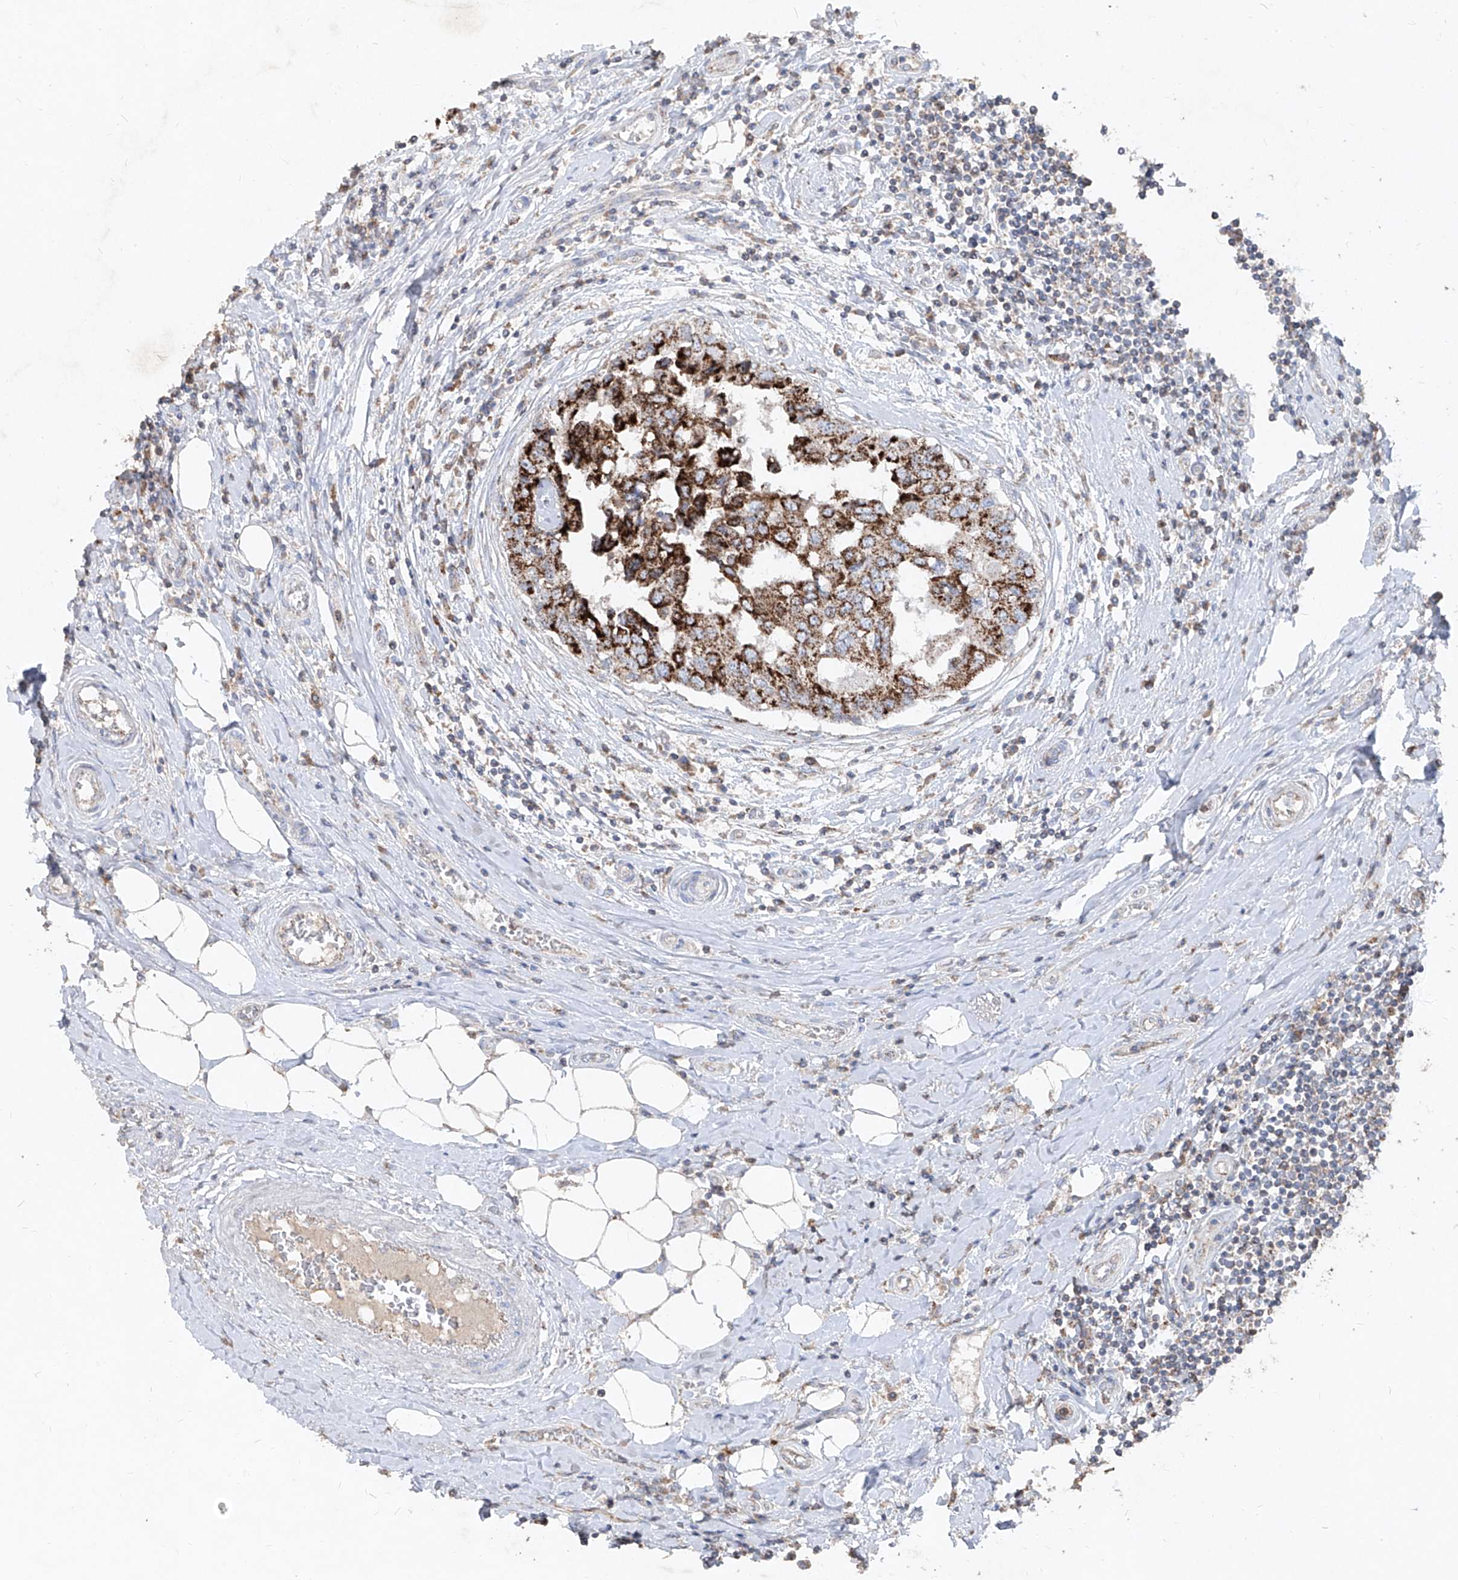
{"staining": {"intensity": "strong", "quantity": ">75%", "location": "cytoplasmic/membranous"}, "tissue": "breast cancer", "cell_type": "Tumor cells", "image_type": "cancer", "snomed": [{"axis": "morphology", "description": "Duct carcinoma"}, {"axis": "topography", "description": "Breast"}], "caption": "Breast cancer stained with a brown dye reveals strong cytoplasmic/membranous positive expression in approximately >75% of tumor cells.", "gene": "ABCD3", "patient": {"sex": "female", "age": 27}}